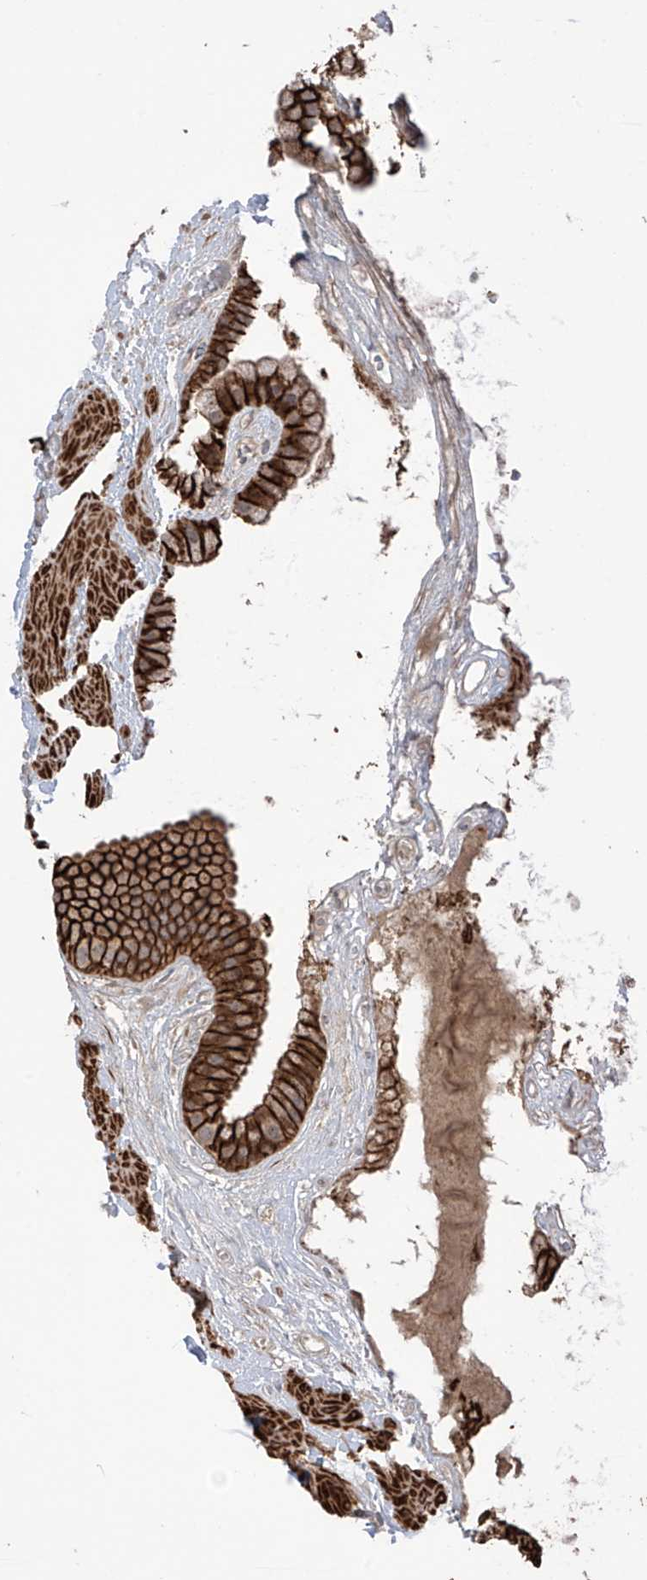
{"staining": {"intensity": "strong", "quantity": ">75%", "location": "cytoplasmic/membranous"}, "tissue": "gallbladder", "cell_type": "Glandular cells", "image_type": "normal", "snomed": [{"axis": "morphology", "description": "Normal tissue, NOS"}, {"axis": "topography", "description": "Gallbladder"}], "caption": "A high amount of strong cytoplasmic/membranous expression is seen in about >75% of glandular cells in unremarkable gallbladder. (Brightfield microscopy of DAB IHC at high magnification).", "gene": "LRRC74A", "patient": {"sex": "male", "age": 55}}